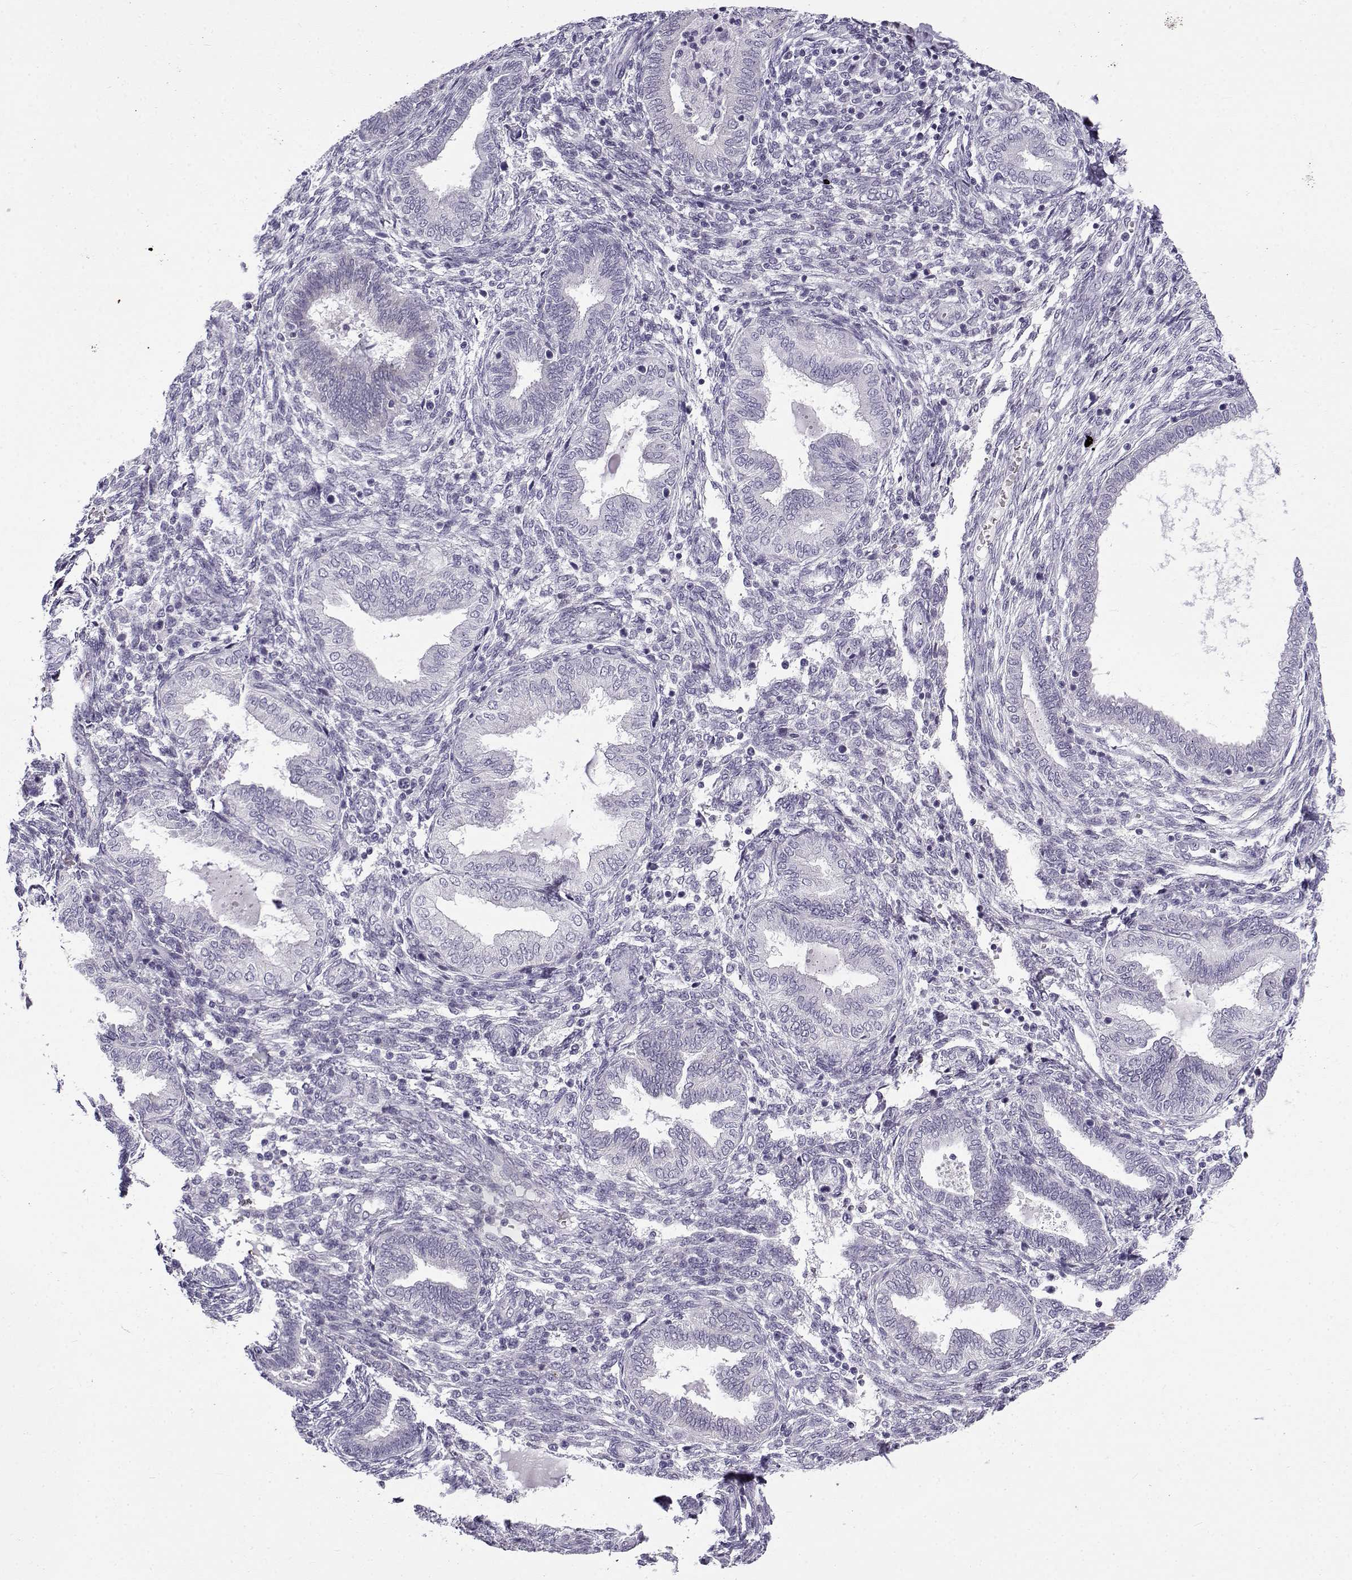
{"staining": {"intensity": "negative", "quantity": "none", "location": "none"}, "tissue": "endometrium", "cell_type": "Cells in endometrial stroma", "image_type": "normal", "snomed": [{"axis": "morphology", "description": "Normal tissue, NOS"}, {"axis": "topography", "description": "Endometrium"}], "caption": "Immunohistochemistry image of unremarkable endometrium stained for a protein (brown), which demonstrates no positivity in cells in endometrial stroma.", "gene": "GTSF1L", "patient": {"sex": "female", "age": 42}}